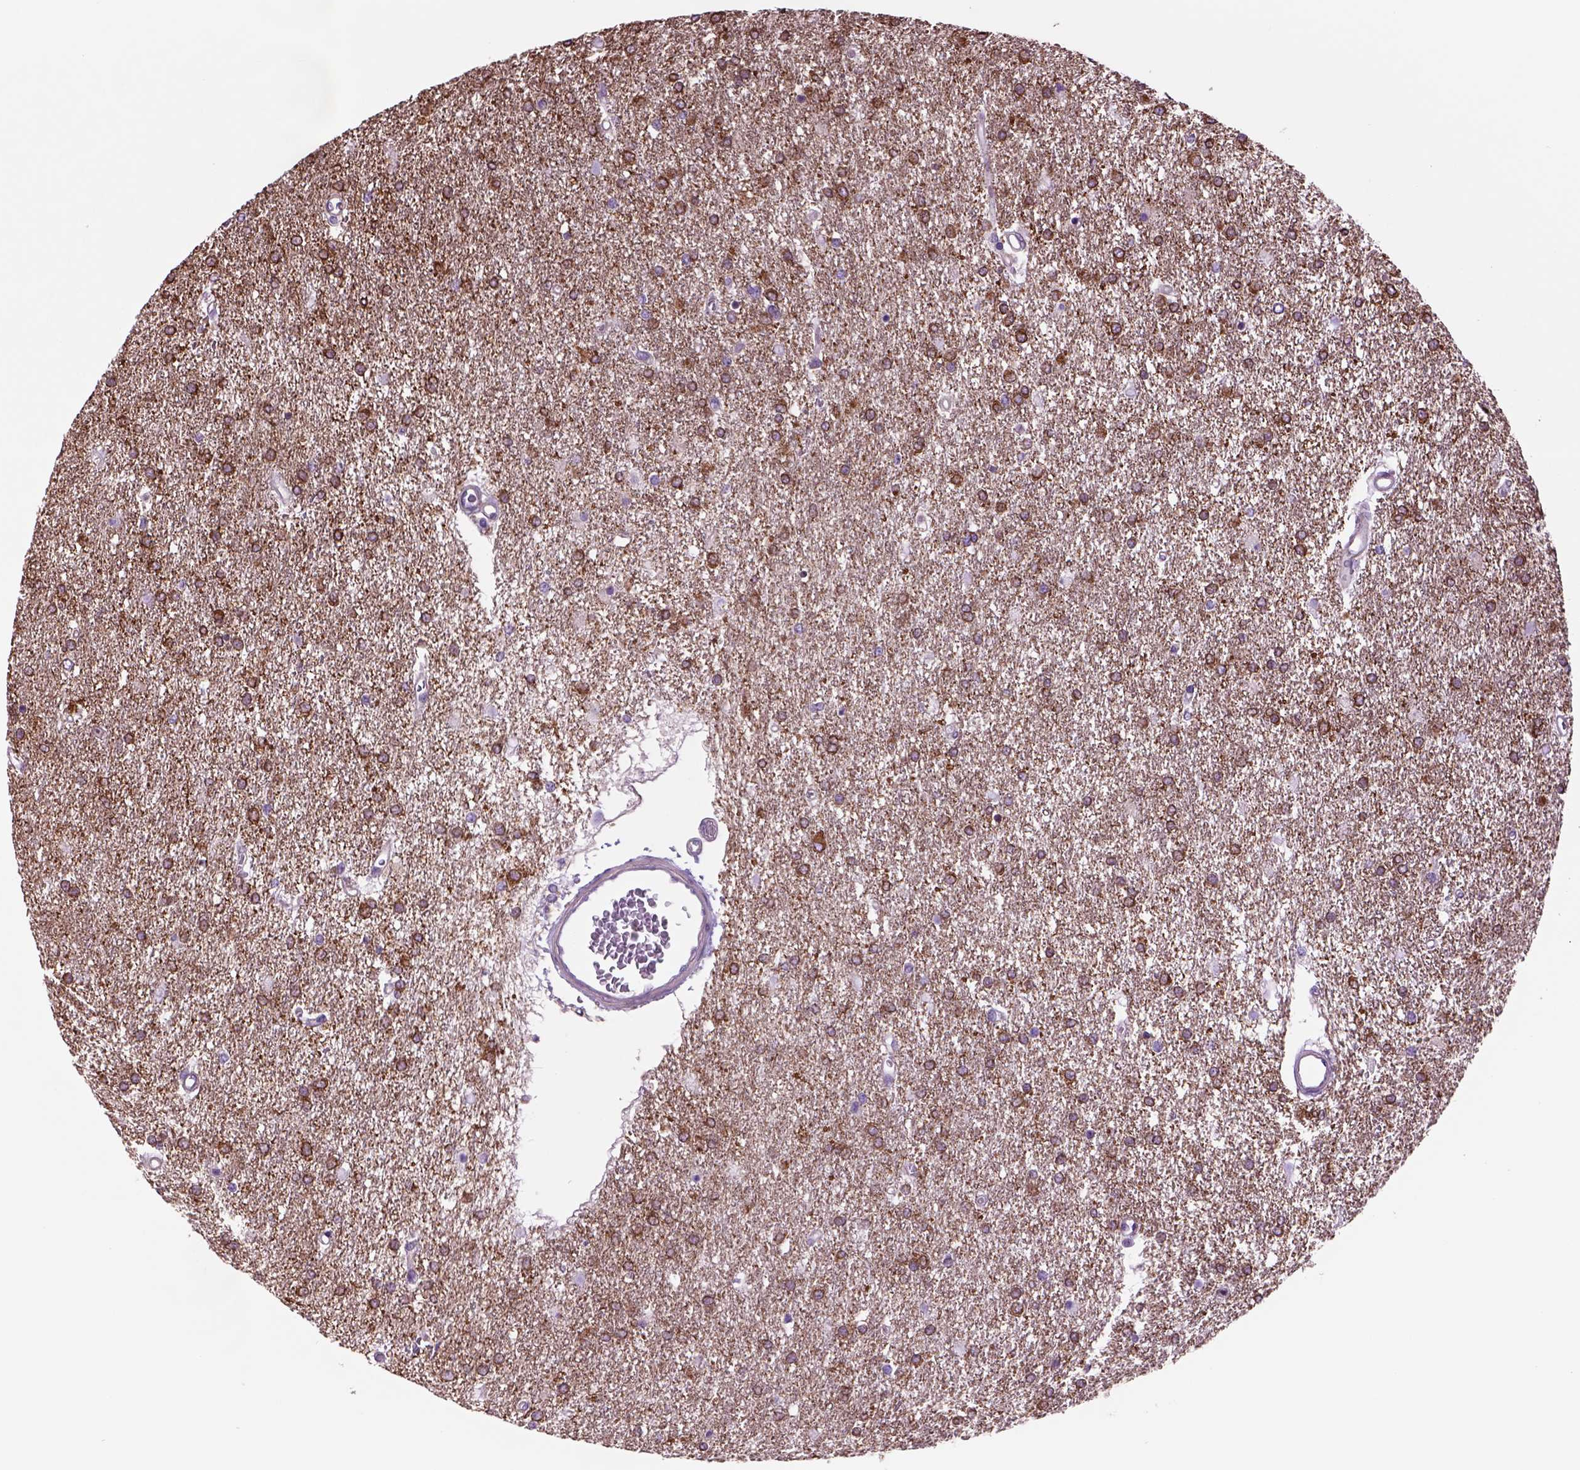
{"staining": {"intensity": "strong", "quantity": ">75%", "location": "cytoplasmic/membranous"}, "tissue": "glioma", "cell_type": "Tumor cells", "image_type": "cancer", "snomed": [{"axis": "morphology", "description": "Glioma, malignant, High grade"}, {"axis": "topography", "description": "Brain"}], "caption": "The photomicrograph shows immunohistochemical staining of high-grade glioma (malignant). There is strong cytoplasmic/membranous positivity is present in about >75% of tumor cells.", "gene": "PIAS3", "patient": {"sex": "female", "age": 61}}